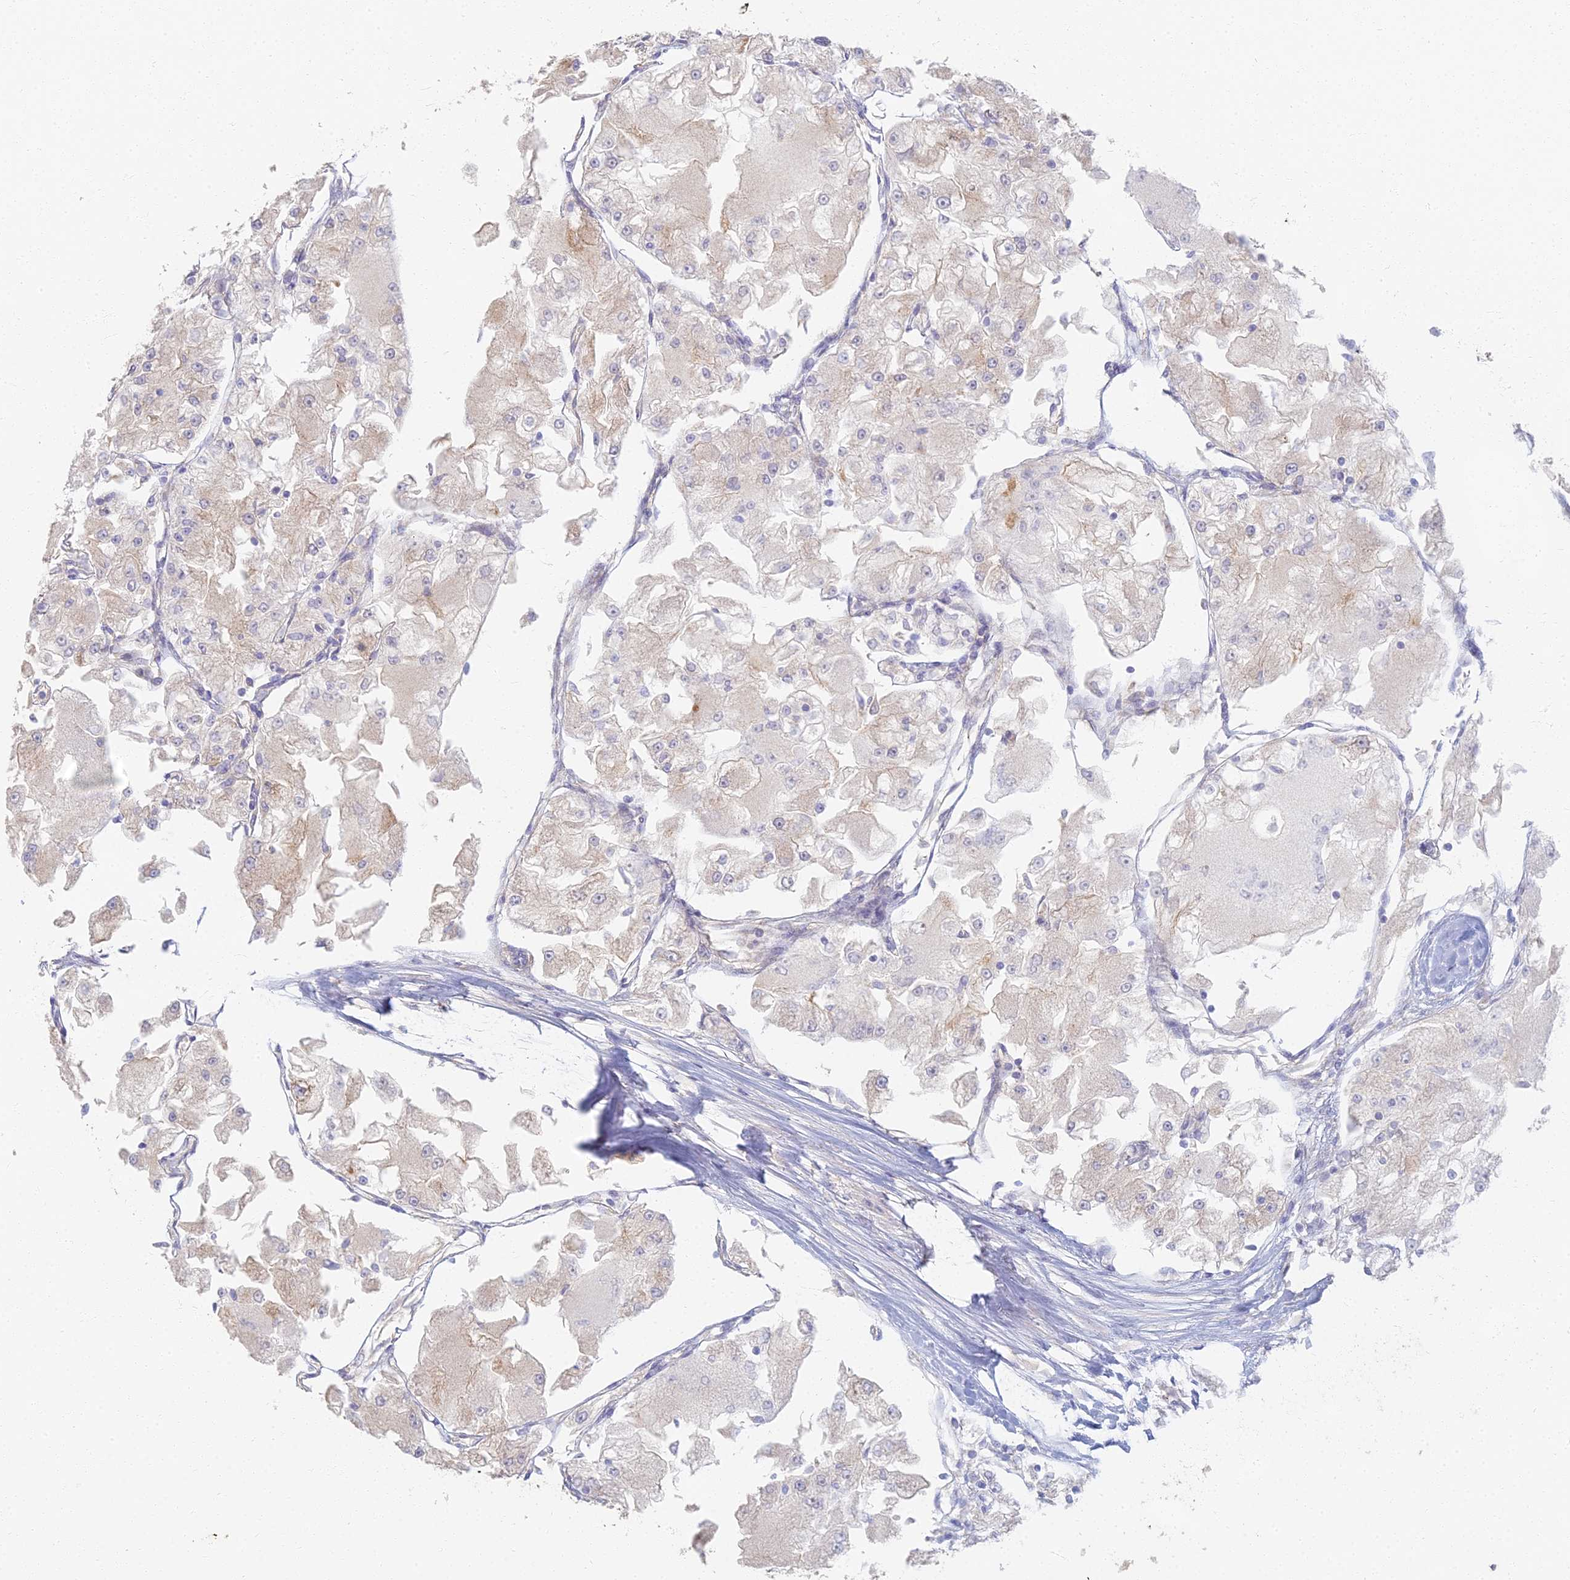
{"staining": {"intensity": "negative", "quantity": "none", "location": "none"}, "tissue": "renal cancer", "cell_type": "Tumor cells", "image_type": "cancer", "snomed": [{"axis": "morphology", "description": "Adenocarcinoma, NOS"}, {"axis": "topography", "description": "Kidney"}], "caption": "A micrograph of human renal cancer is negative for staining in tumor cells.", "gene": "RBSN", "patient": {"sex": "female", "age": 72}}